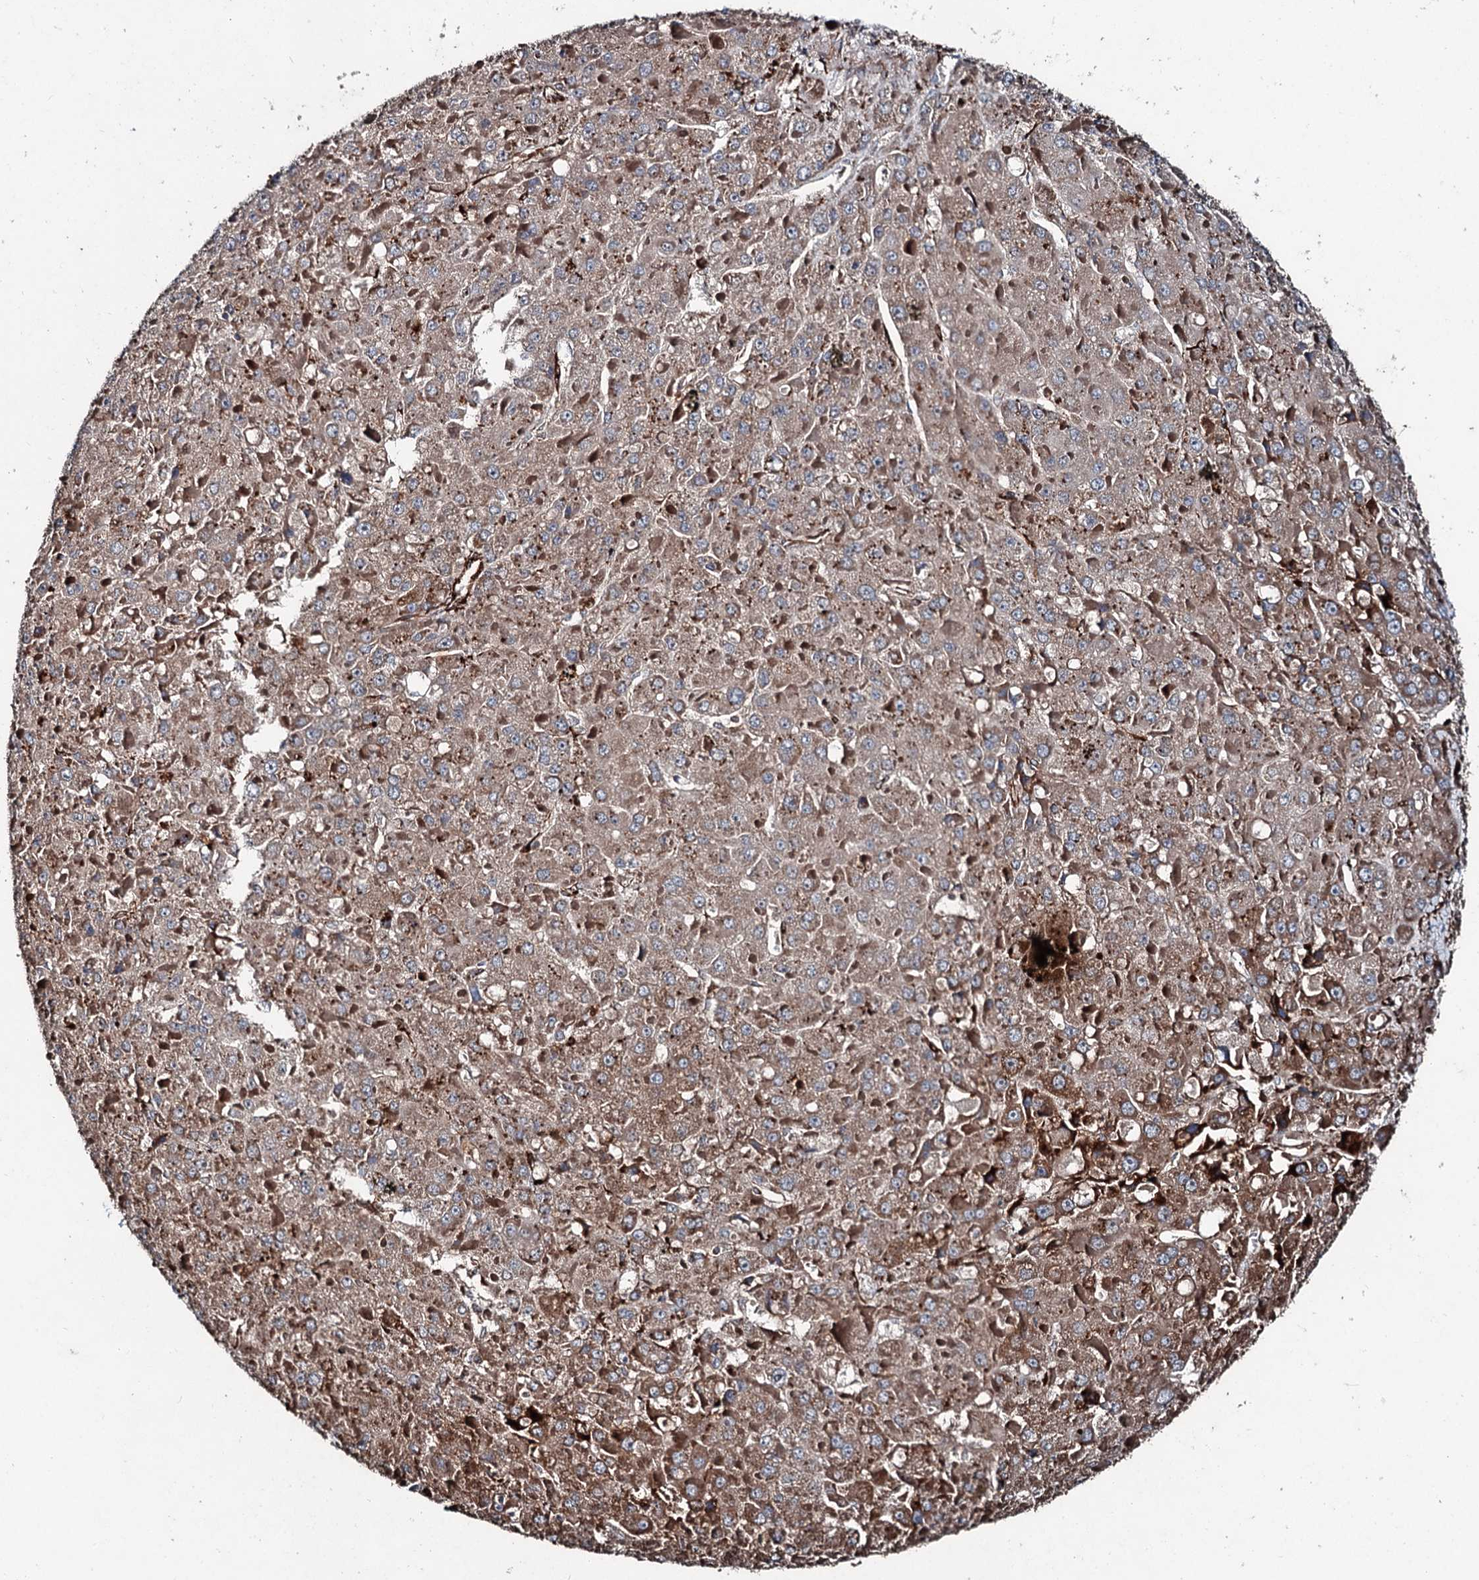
{"staining": {"intensity": "moderate", "quantity": ">75%", "location": "cytoplasmic/membranous"}, "tissue": "liver cancer", "cell_type": "Tumor cells", "image_type": "cancer", "snomed": [{"axis": "morphology", "description": "Carcinoma, Hepatocellular, NOS"}, {"axis": "topography", "description": "Liver"}], "caption": "Immunohistochemical staining of liver hepatocellular carcinoma shows moderate cytoplasmic/membranous protein positivity in approximately >75% of tumor cells.", "gene": "DDIAS", "patient": {"sex": "female", "age": 73}}